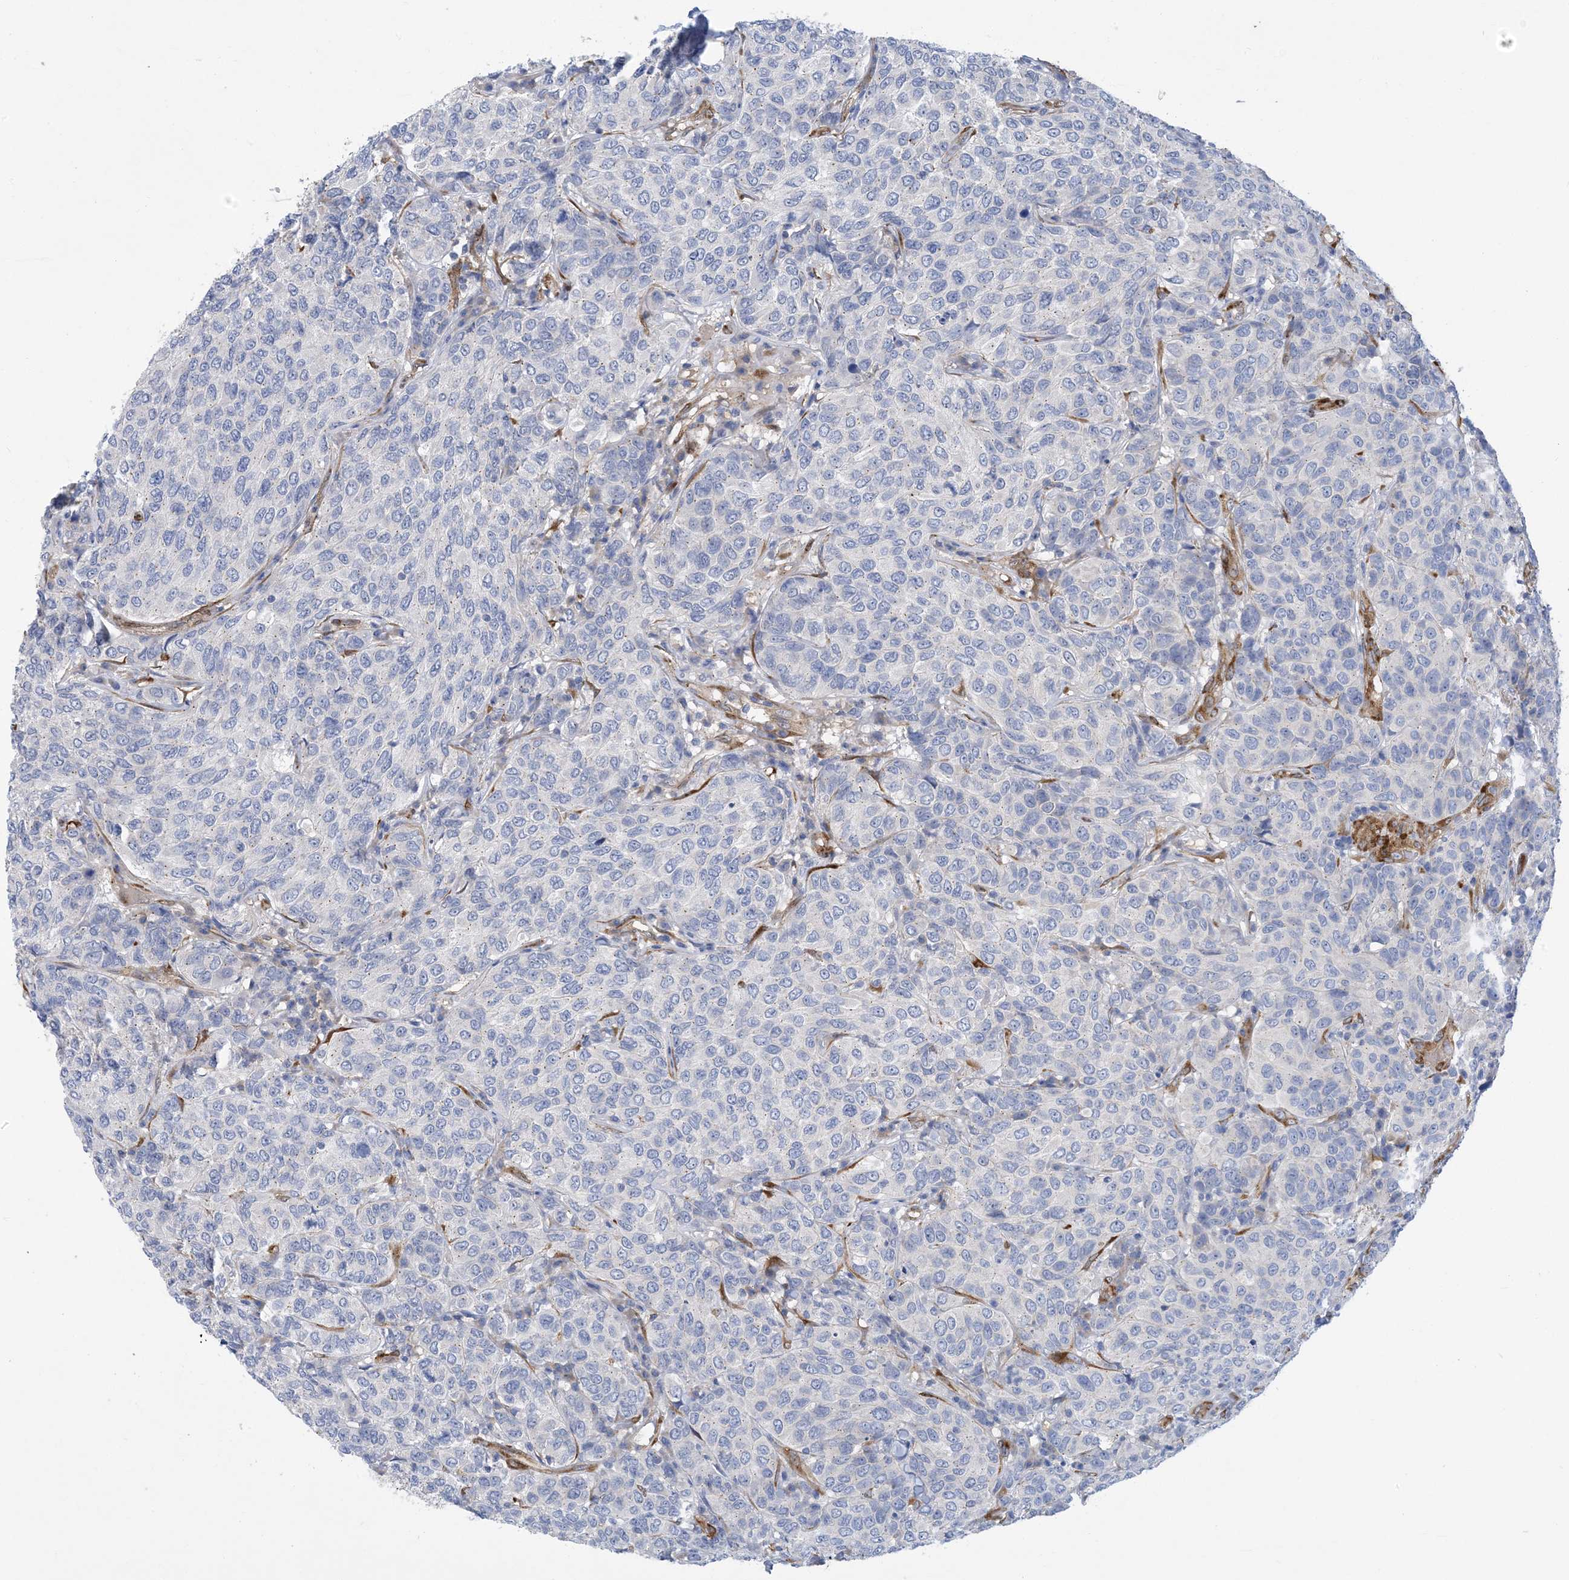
{"staining": {"intensity": "negative", "quantity": "none", "location": "none"}, "tissue": "breast cancer", "cell_type": "Tumor cells", "image_type": "cancer", "snomed": [{"axis": "morphology", "description": "Duct carcinoma"}, {"axis": "topography", "description": "Breast"}], "caption": "Human breast cancer stained for a protein using IHC displays no expression in tumor cells.", "gene": "RBMS3", "patient": {"sex": "female", "age": 55}}